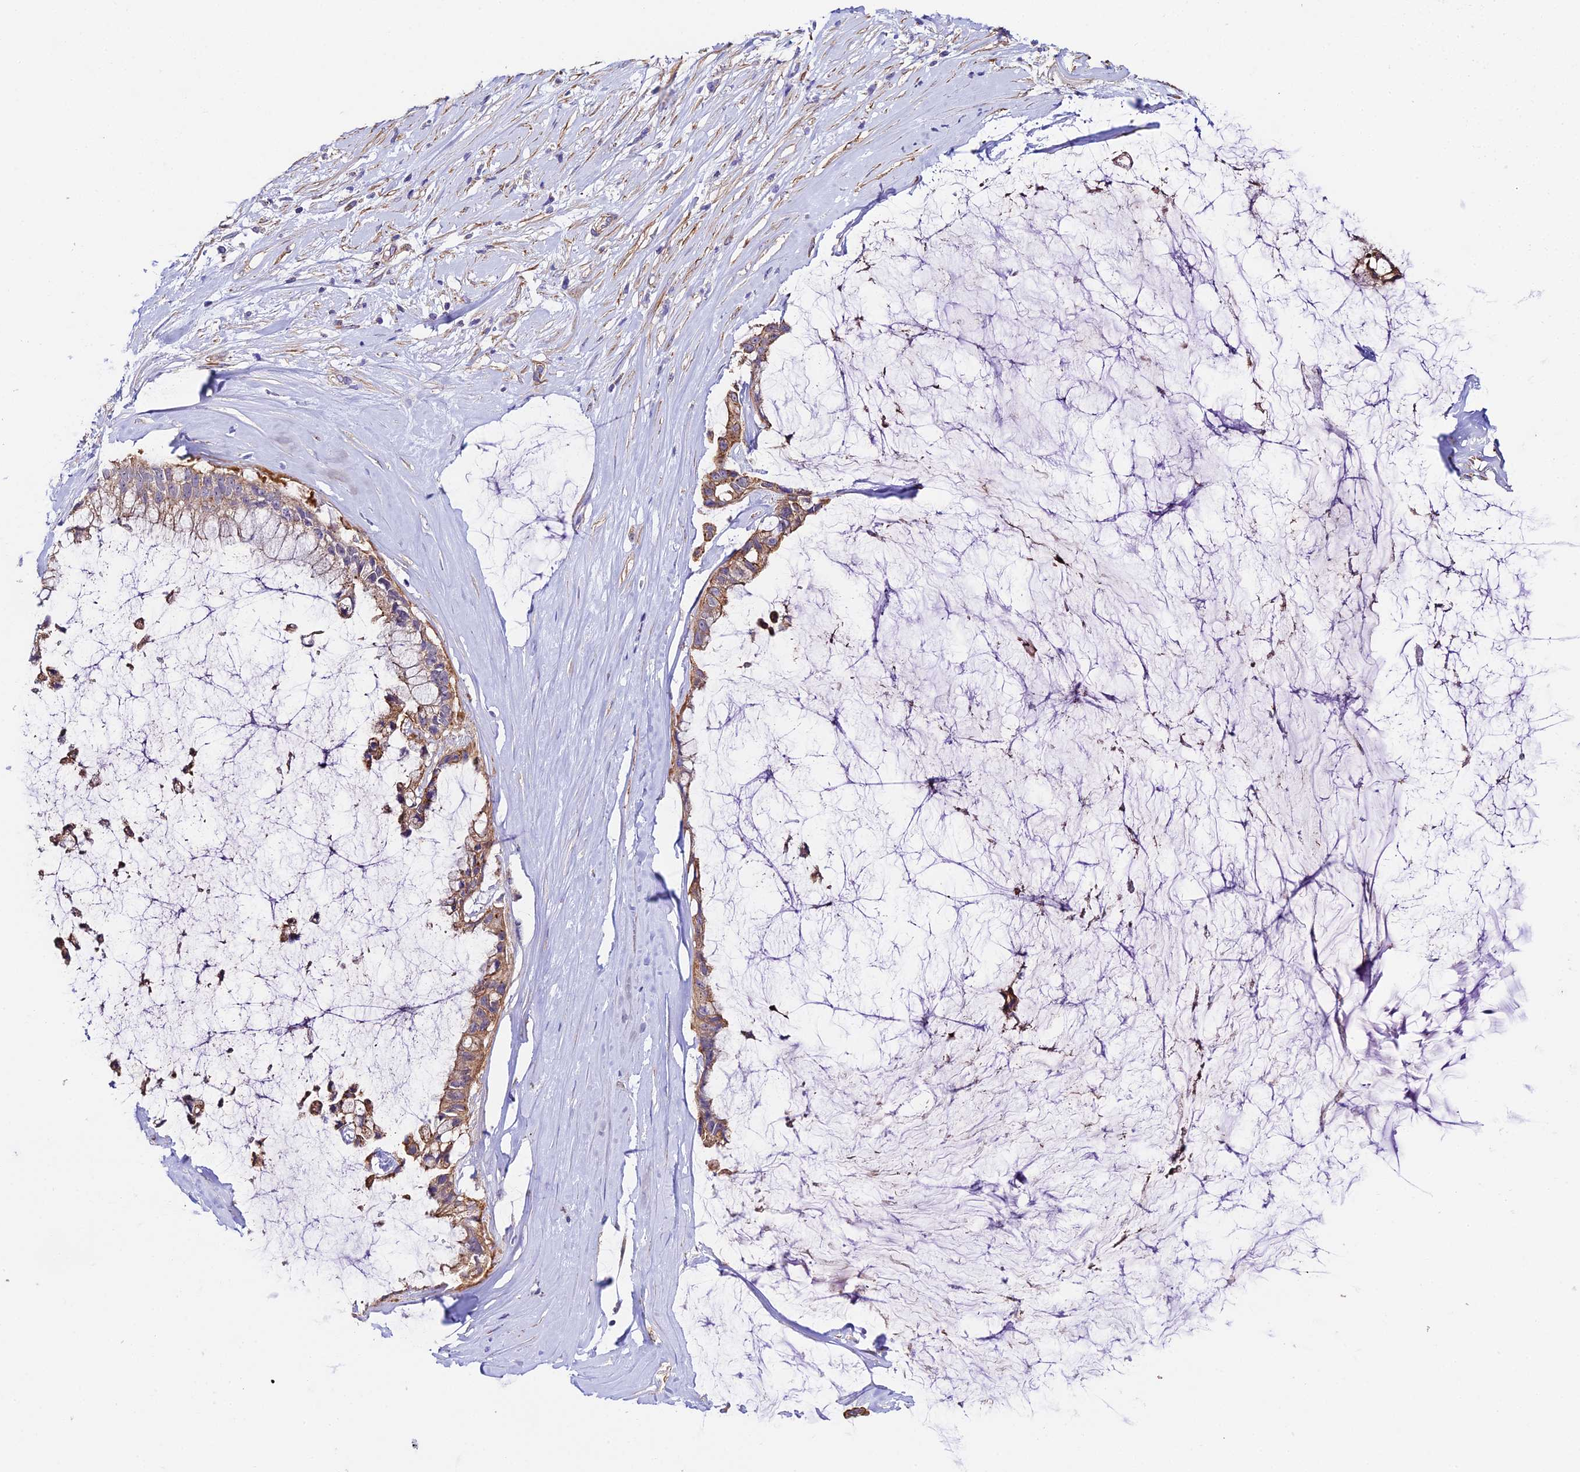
{"staining": {"intensity": "moderate", "quantity": ">75%", "location": "cytoplasmic/membranous"}, "tissue": "ovarian cancer", "cell_type": "Tumor cells", "image_type": "cancer", "snomed": [{"axis": "morphology", "description": "Cystadenocarcinoma, mucinous, NOS"}, {"axis": "topography", "description": "Ovary"}], "caption": "Moderate cytoplasmic/membranous protein positivity is appreciated in about >75% of tumor cells in ovarian cancer (mucinous cystadenocarcinoma).", "gene": "QRFP", "patient": {"sex": "female", "age": 39}}